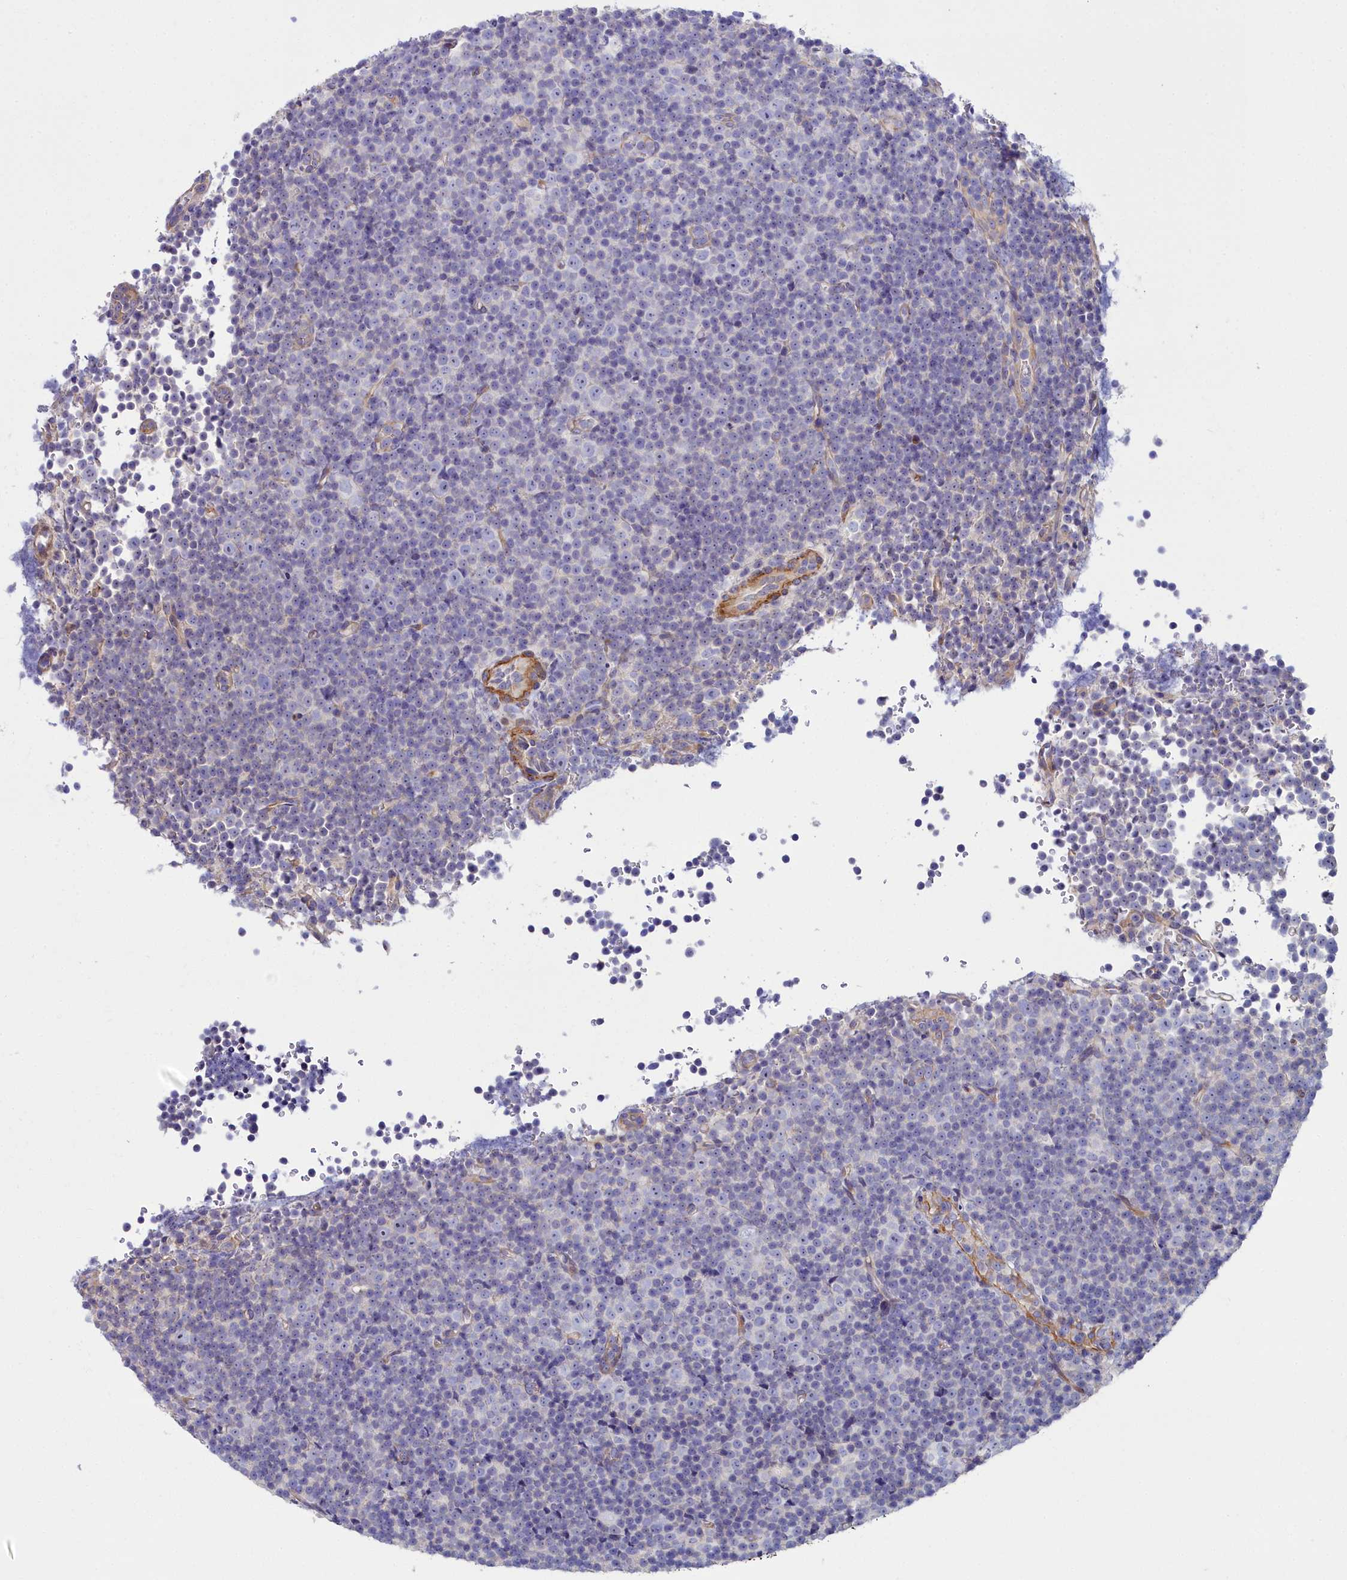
{"staining": {"intensity": "negative", "quantity": "none", "location": "none"}, "tissue": "lymphoma", "cell_type": "Tumor cells", "image_type": "cancer", "snomed": [{"axis": "morphology", "description": "Malignant lymphoma, non-Hodgkin's type, Low grade"}, {"axis": "topography", "description": "Lymph node"}], "caption": "The IHC histopathology image has no significant staining in tumor cells of malignant lymphoma, non-Hodgkin's type (low-grade) tissue.", "gene": "FADS3", "patient": {"sex": "female", "age": 67}}